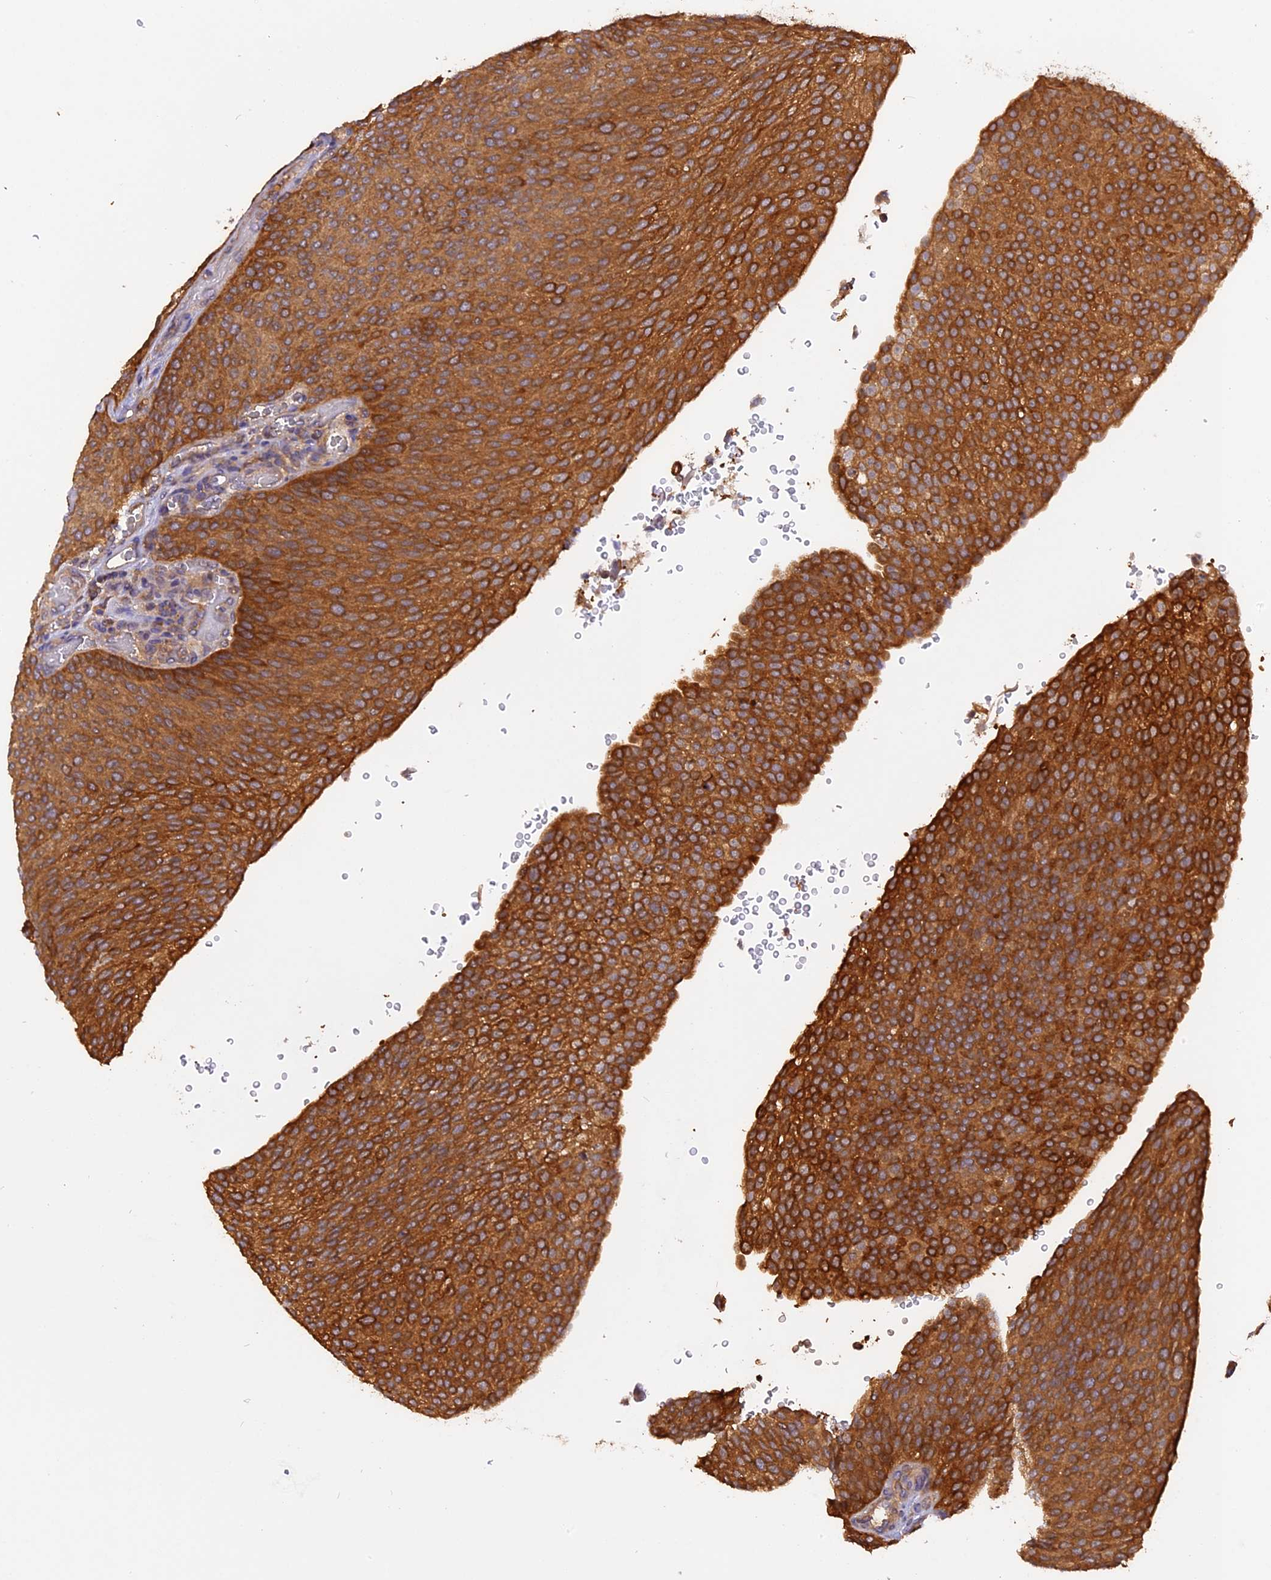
{"staining": {"intensity": "strong", "quantity": "25%-75%", "location": "cytoplasmic/membranous"}, "tissue": "urothelial cancer", "cell_type": "Tumor cells", "image_type": "cancer", "snomed": [{"axis": "morphology", "description": "Urothelial carcinoma, High grade"}, {"axis": "topography", "description": "Urinary bladder"}], "caption": "Protein staining demonstrates strong cytoplasmic/membranous expression in about 25%-75% of tumor cells in urothelial carcinoma (high-grade). (brown staining indicates protein expression, while blue staining denotes nuclei).", "gene": "STOML1", "patient": {"sex": "female", "age": 79}}